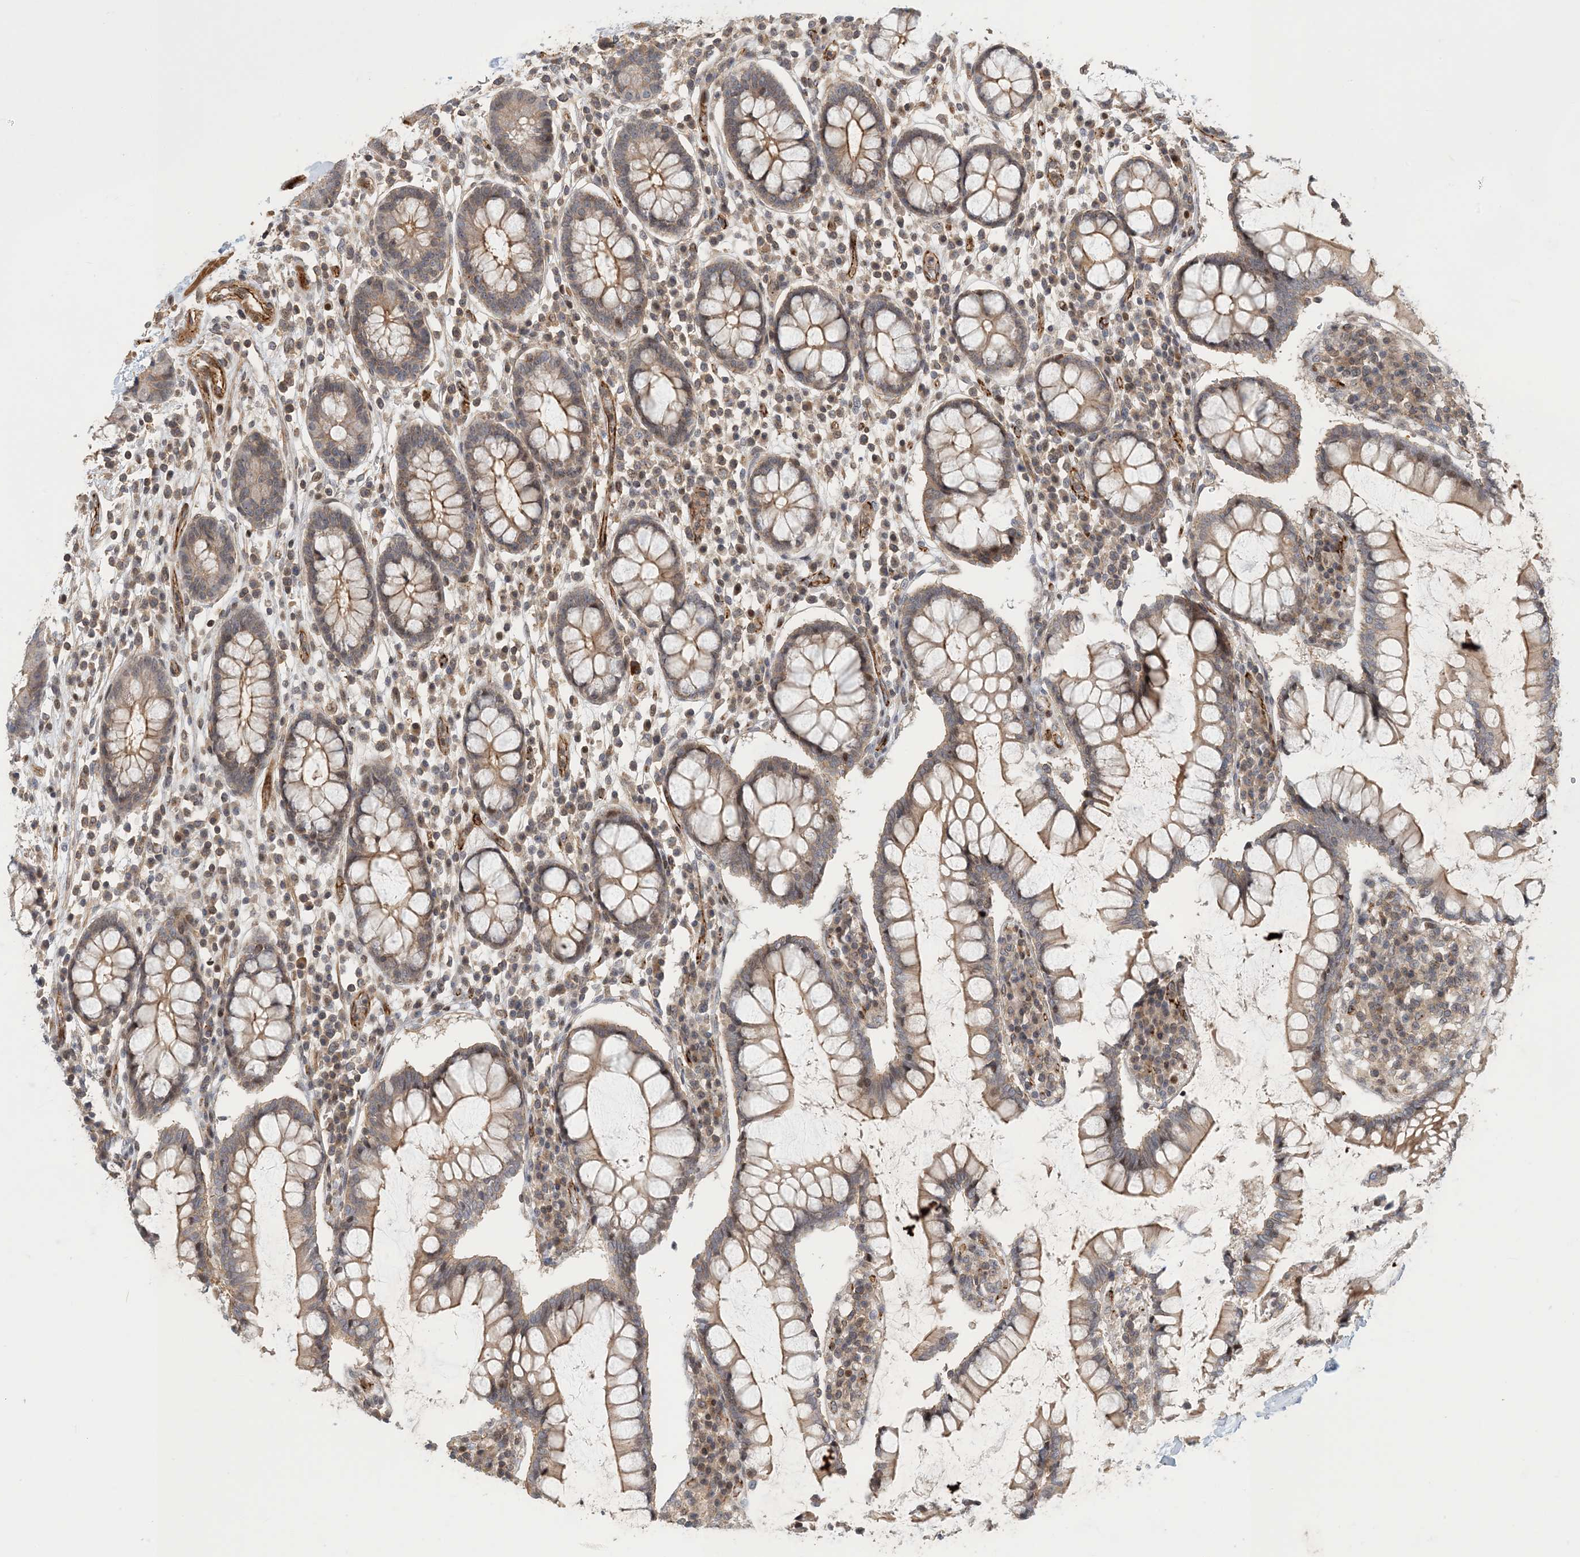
{"staining": {"intensity": "strong", "quantity": ">75%", "location": "cytoplasmic/membranous"}, "tissue": "colon", "cell_type": "Endothelial cells", "image_type": "normal", "snomed": [{"axis": "morphology", "description": "Normal tissue, NOS"}, {"axis": "topography", "description": "Colon"}], "caption": "Protein expression analysis of normal colon demonstrates strong cytoplasmic/membranous expression in about >75% of endothelial cells.", "gene": "MAPKBP1", "patient": {"sex": "female", "age": 79}}